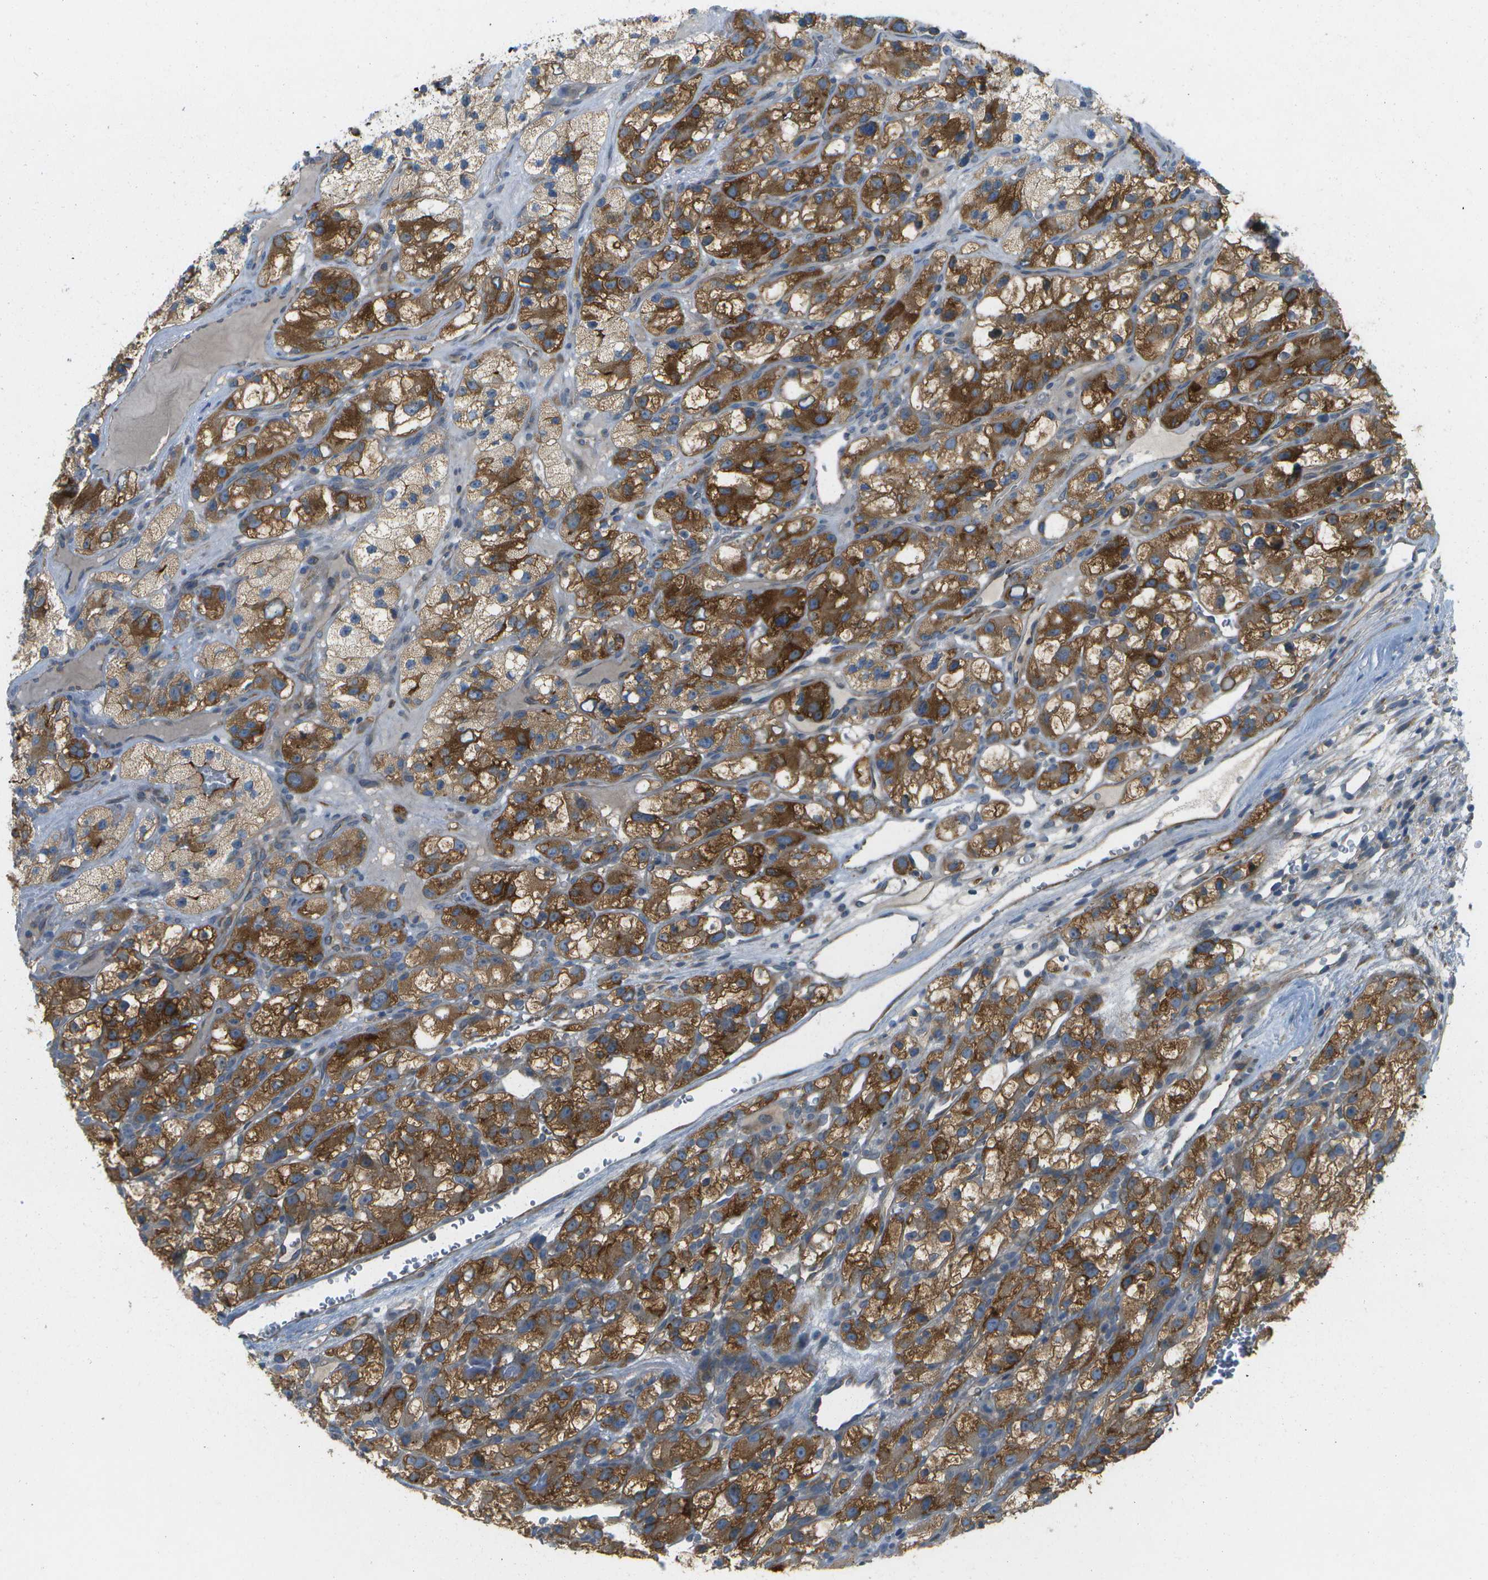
{"staining": {"intensity": "strong", "quantity": ">75%", "location": "cytoplasmic/membranous"}, "tissue": "renal cancer", "cell_type": "Tumor cells", "image_type": "cancer", "snomed": [{"axis": "morphology", "description": "Adenocarcinoma, NOS"}, {"axis": "topography", "description": "Kidney"}], "caption": "Immunohistochemistry (IHC) image of adenocarcinoma (renal) stained for a protein (brown), which shows high levels of strong cytoplasmic/membranous positivity in approximately >75% of tumor cells.", "gene": "WNK2", "patient": {"sex": "female", "age": 57}}